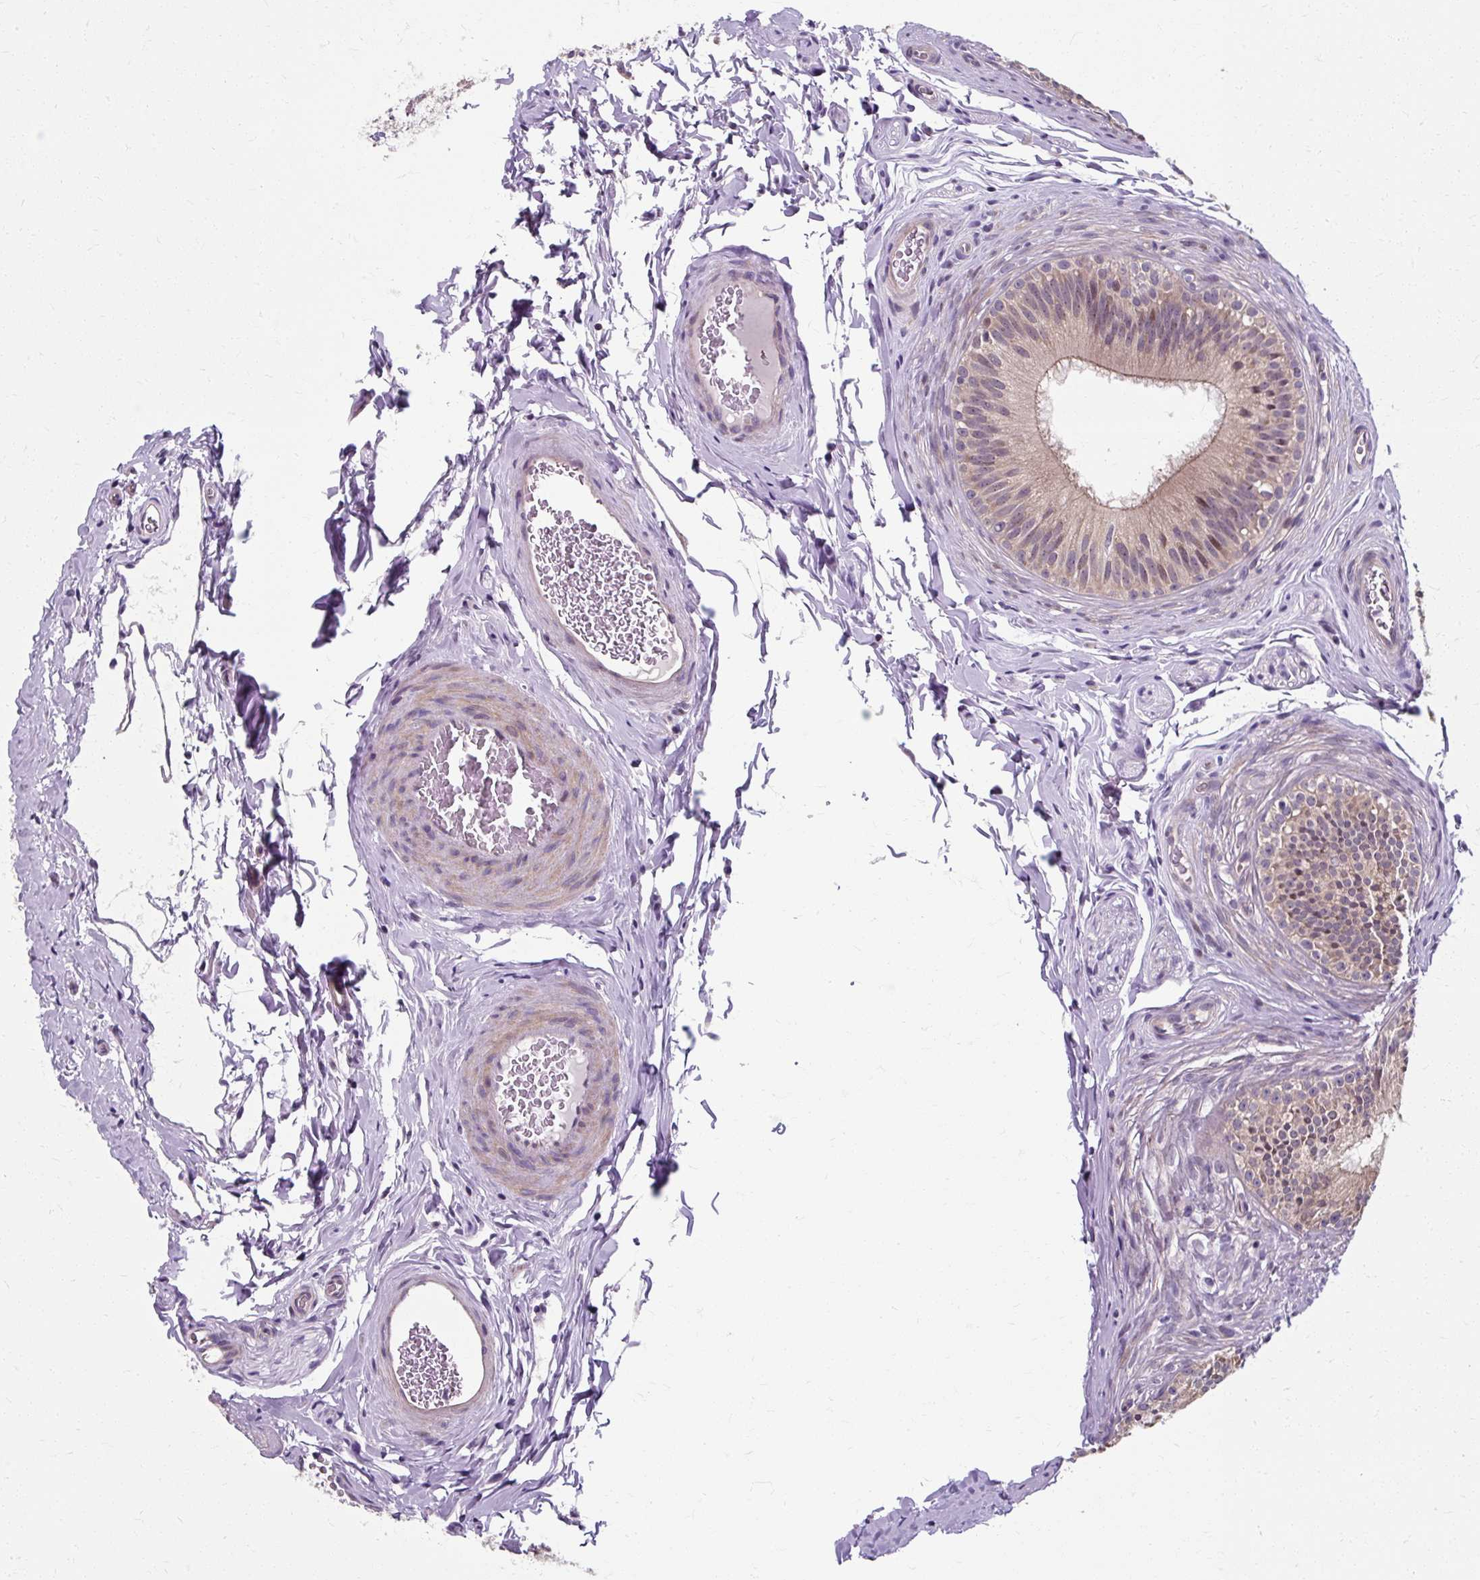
{"staining": {"intensity": "moderate", "quantity": "25%-75%", "location": "cytoplasmic/membranous,nuclear"}, "tissue": "epididymis", "cell_type": "Glandular cells", "image_type": "normal", "snomed": [{"axis": "morphology", "description": "Normal tissue, NOS"}, {"axis": "topography", "description": "Epididymis"}], "caption": "Protein positivity by immunohistochemistry (IHC) demonstrates moderate cytoplasmic/membranous,nuclear staining in approximately 25%-75% of glandular cells in normal epididymis.", "gene": "ZNF555", "patient": {"sex": "male", "age": 24}}